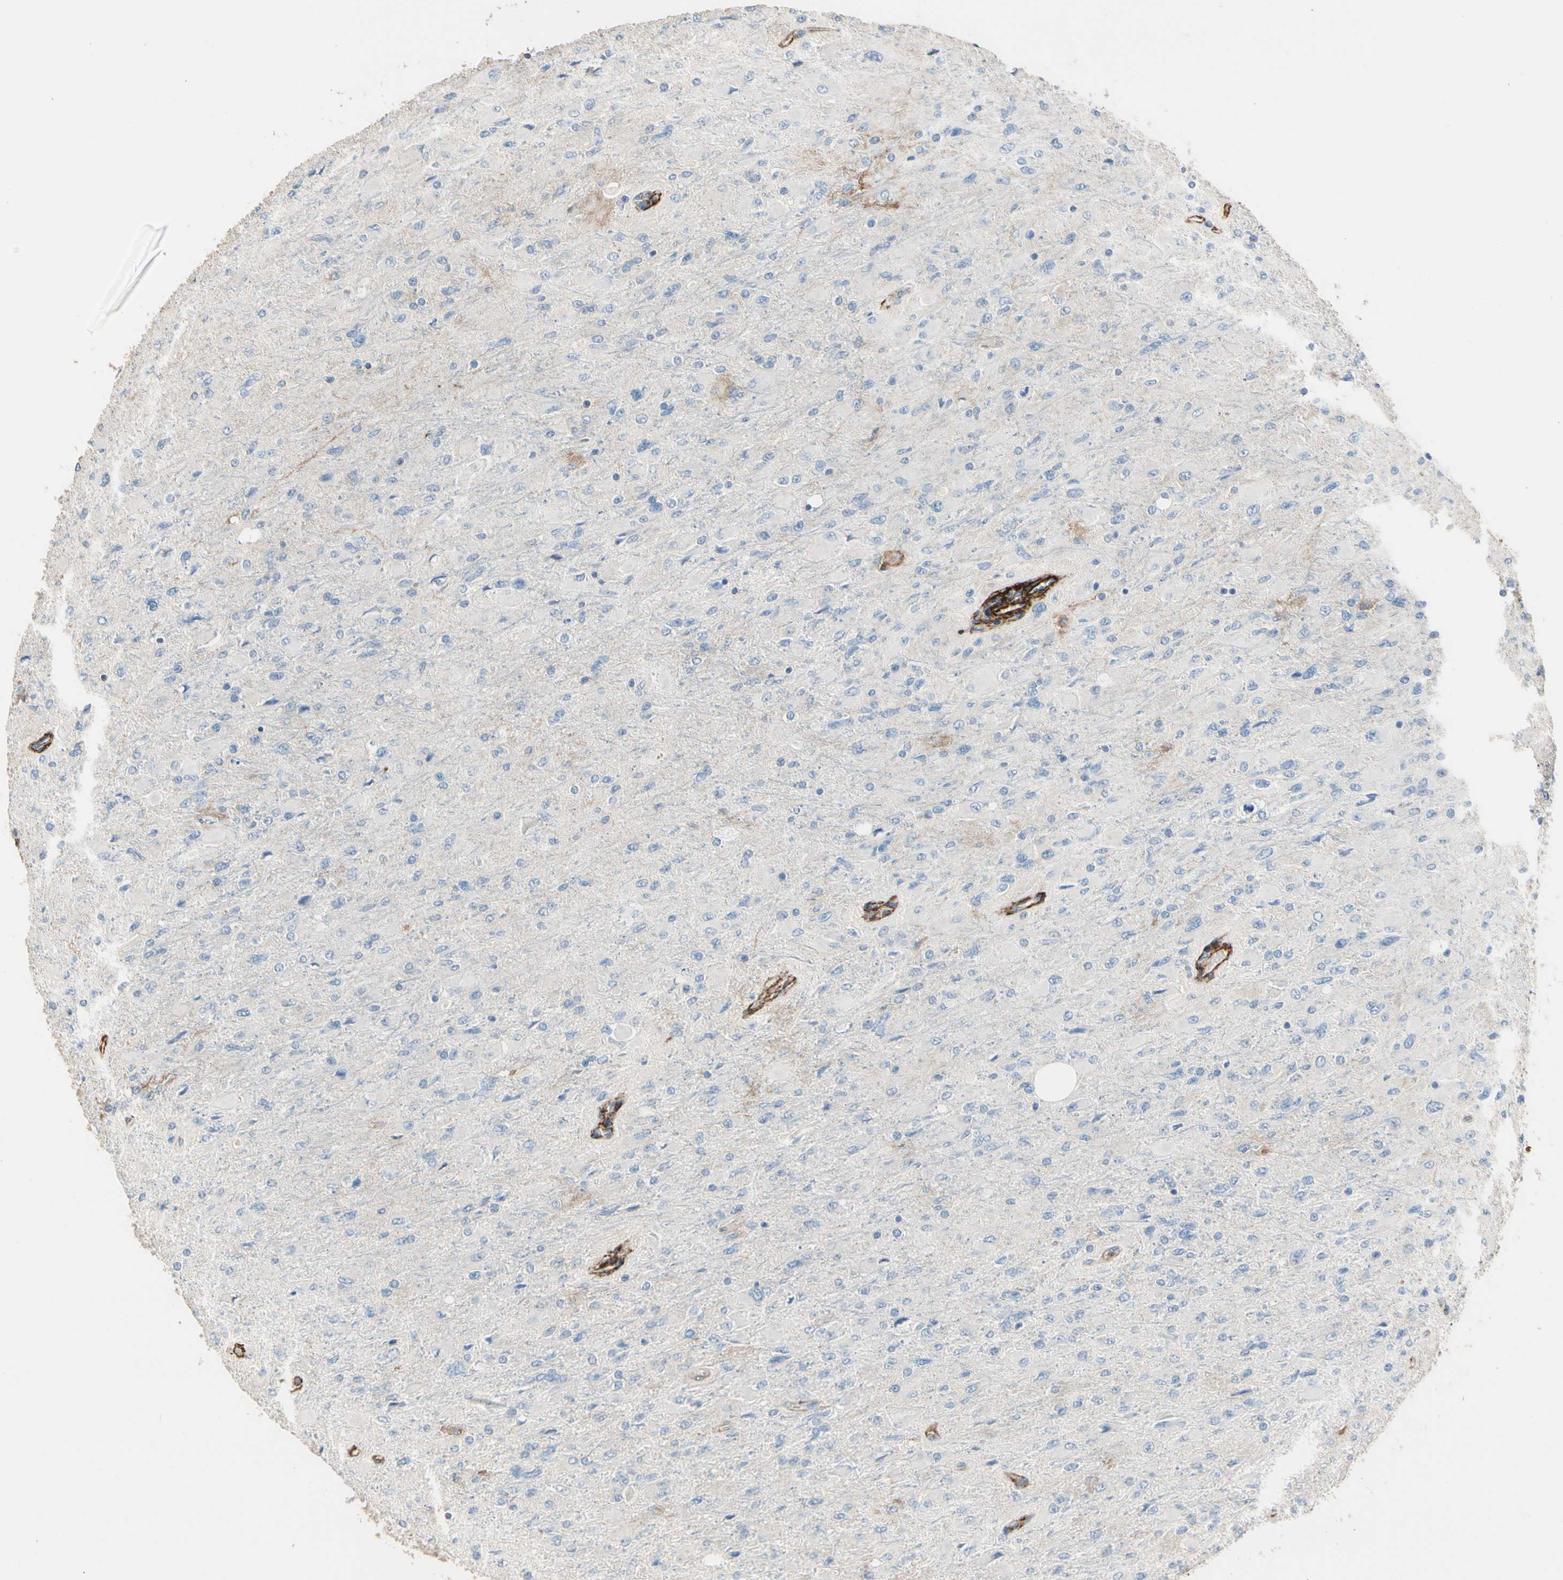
{"staining": {"intensity": "negative", "quantity": "none", "location": "none"}, "tissue": "glioma", "cell_type": "Tumor cells", "image_type": "cancer", "snomed": [{"axis": "morphology", "description": "Glioma, malignant, High grade"}, {"axis": "topography", "description": "Cerebral cortex"}], "caption": "Micrograph shows no significant protein positivity in tumor cells of glioma. (DAB (3,3'-diaminobenzidine) IHC with hematoxylin counter stain).", "gene": "SUSD2", "patient": {"sex": "female", "age": 36}}